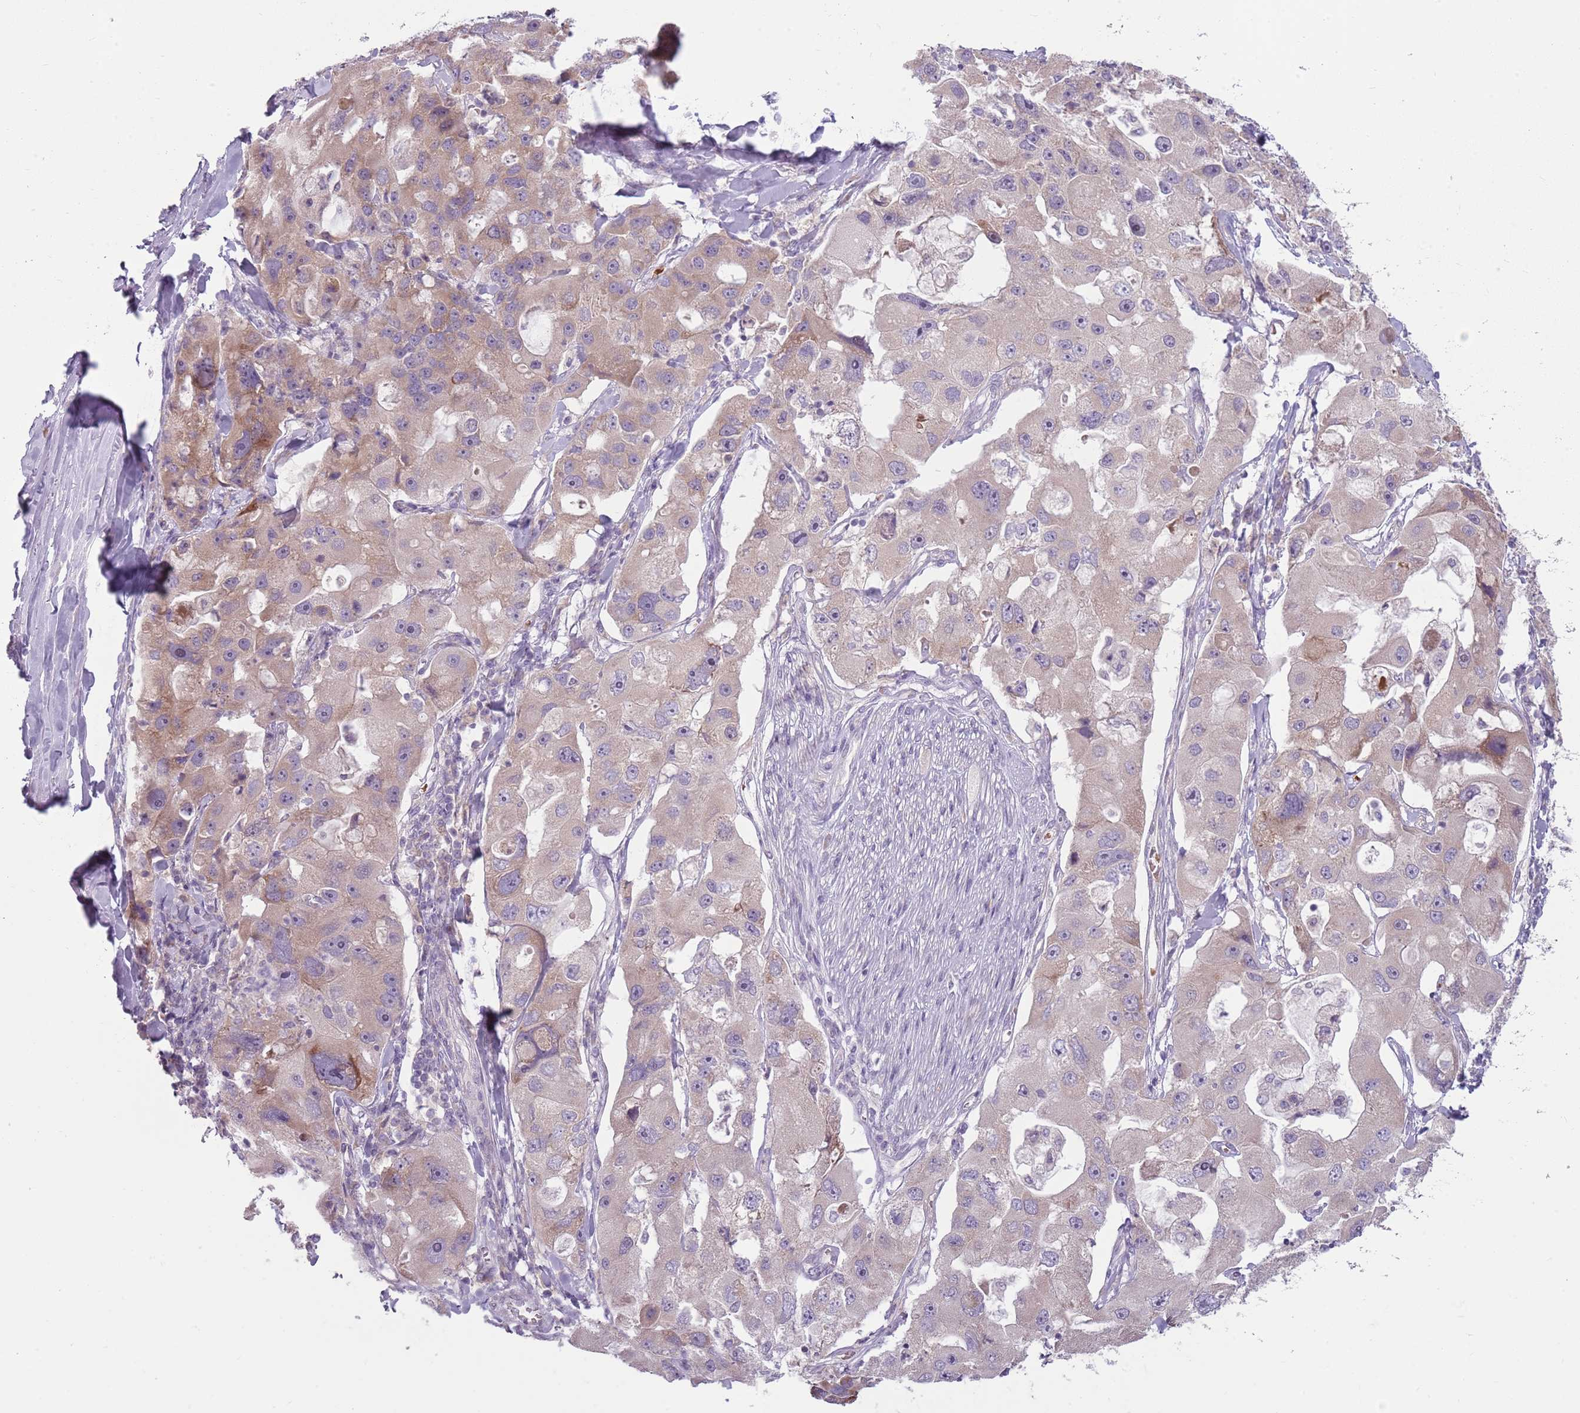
{"staining": {"intensity": "weak", "quantity": "25%-75%", "location": "cytoplasmic/membranous"}, "tissue": "lung cancer", "cell_type": "Tumor cells", "image_type": "cancer", "snomed": [{"axis": "morphology", "description": "Adenocarcinoma, NOS"}, {"axis": "topography", "description": "Lung"}], "caption": "The immunohistochemical stain highlights weak cytoplasmic/membranous positivity in tumor cells of lung cancer tissue.", "gene": "HSPA14", "patient": {"sex": "female", "age": 54}}